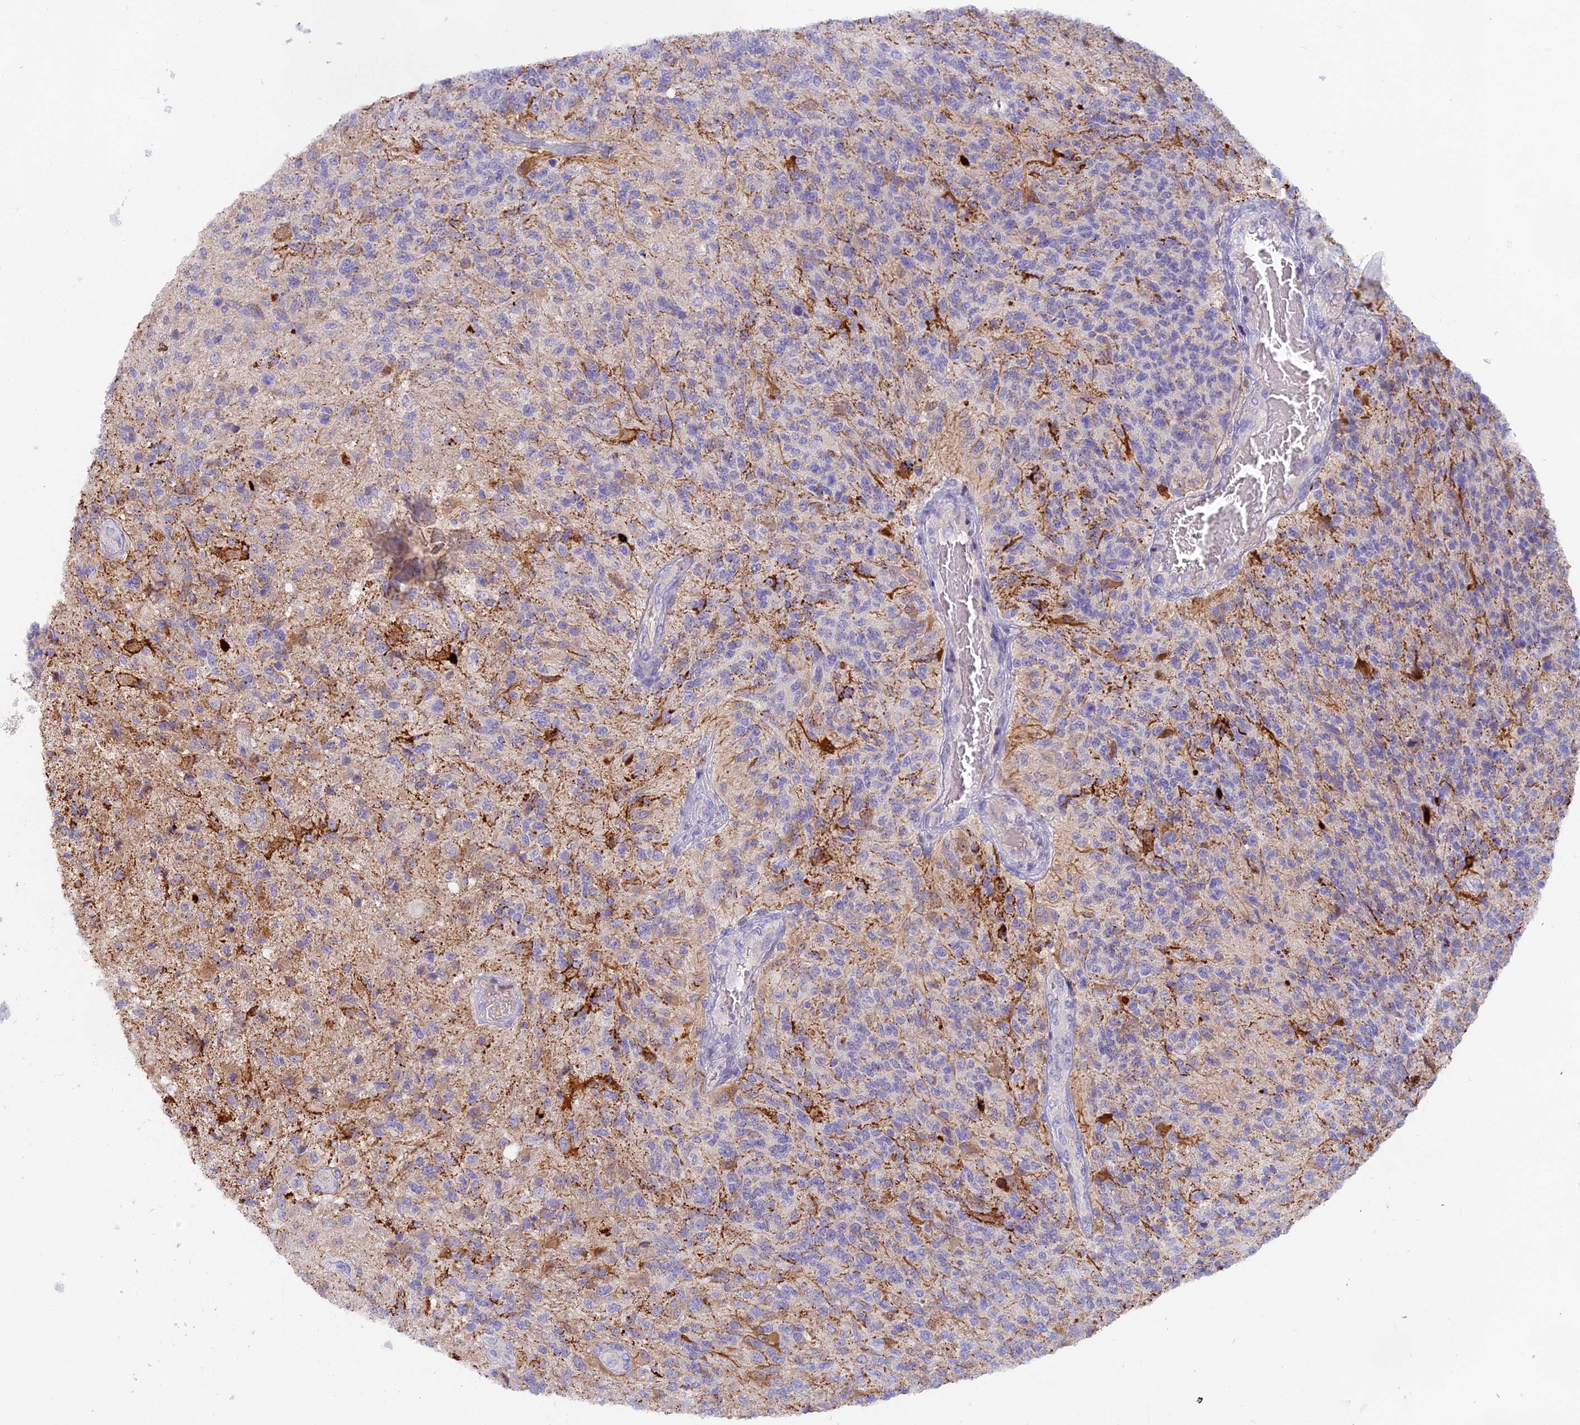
{"staining": {"intensity": "weak", "quantity": "<25%", "location": "cytoplasmic/membranous"}, "tissue": "glioma", "cell_type": "Tumor cells", "image_type": "cancer", "snomed": [{"axis": "morphology", "description": "Glioma, malignant, High grade"}, {"axis": "topography", "description": "Brain"}], "caption": "This is an immunohistochemistry (IHC) histopathology image of malignant glioma (high-grade). There is no expression in tumor cells.", "gene": "SEMA7A", "patient": {"sex": "male", "age": 56}}